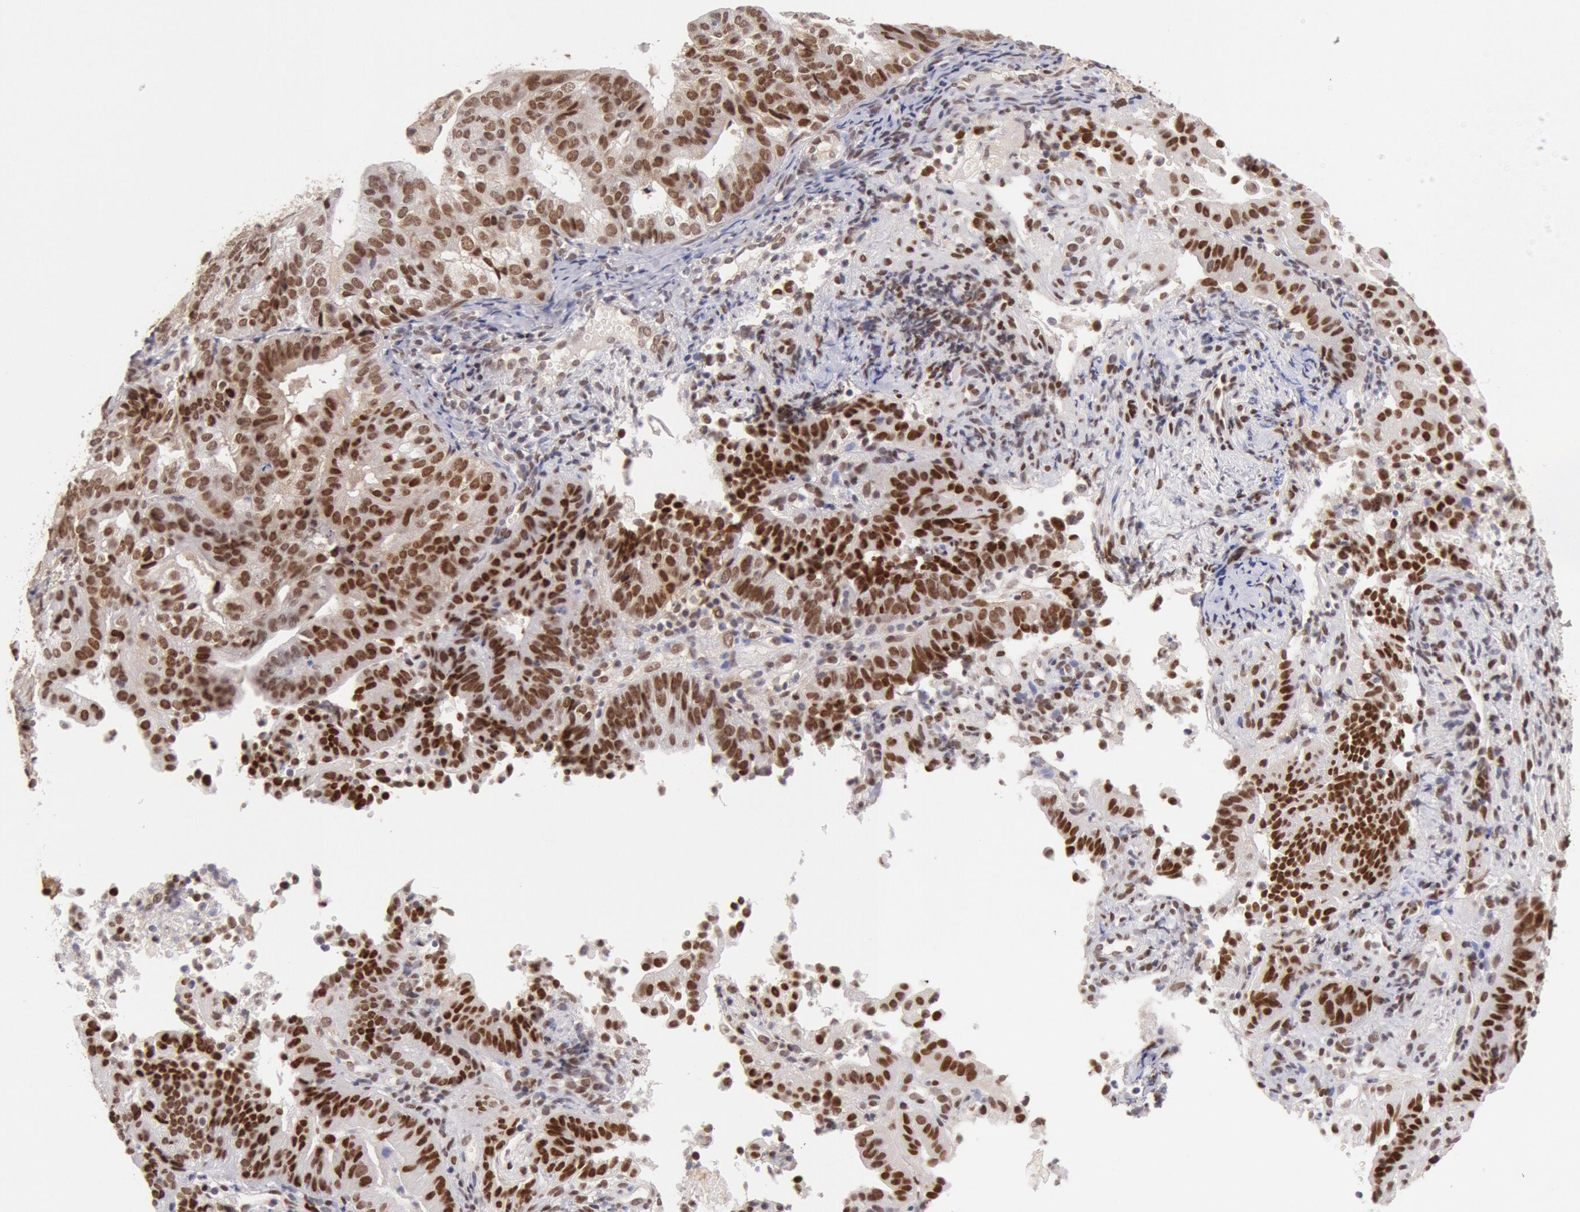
{"staining": {"intensity": "strong", "quantity": ">75%", "location": "nuclear"}, "tissue": "cervical cancer", "cell_type": "Tumor cells", "image_type": "cancer", "snomed": [{"axis": "morphology", "description": "Adenocarcinoma, NOS"}, {"axis": "topography", "description": "Cervix"}], "caption": "Protein staining by IHC reveals strong nuclear expression in approximately >75% of tumor cells in cervical cancer (adenocarcinoma). (Brightfield microscopy of DAB IHC at high magnification).", "gene": "CDKN2B", "patient": {"sex": "female", "age": 60}}